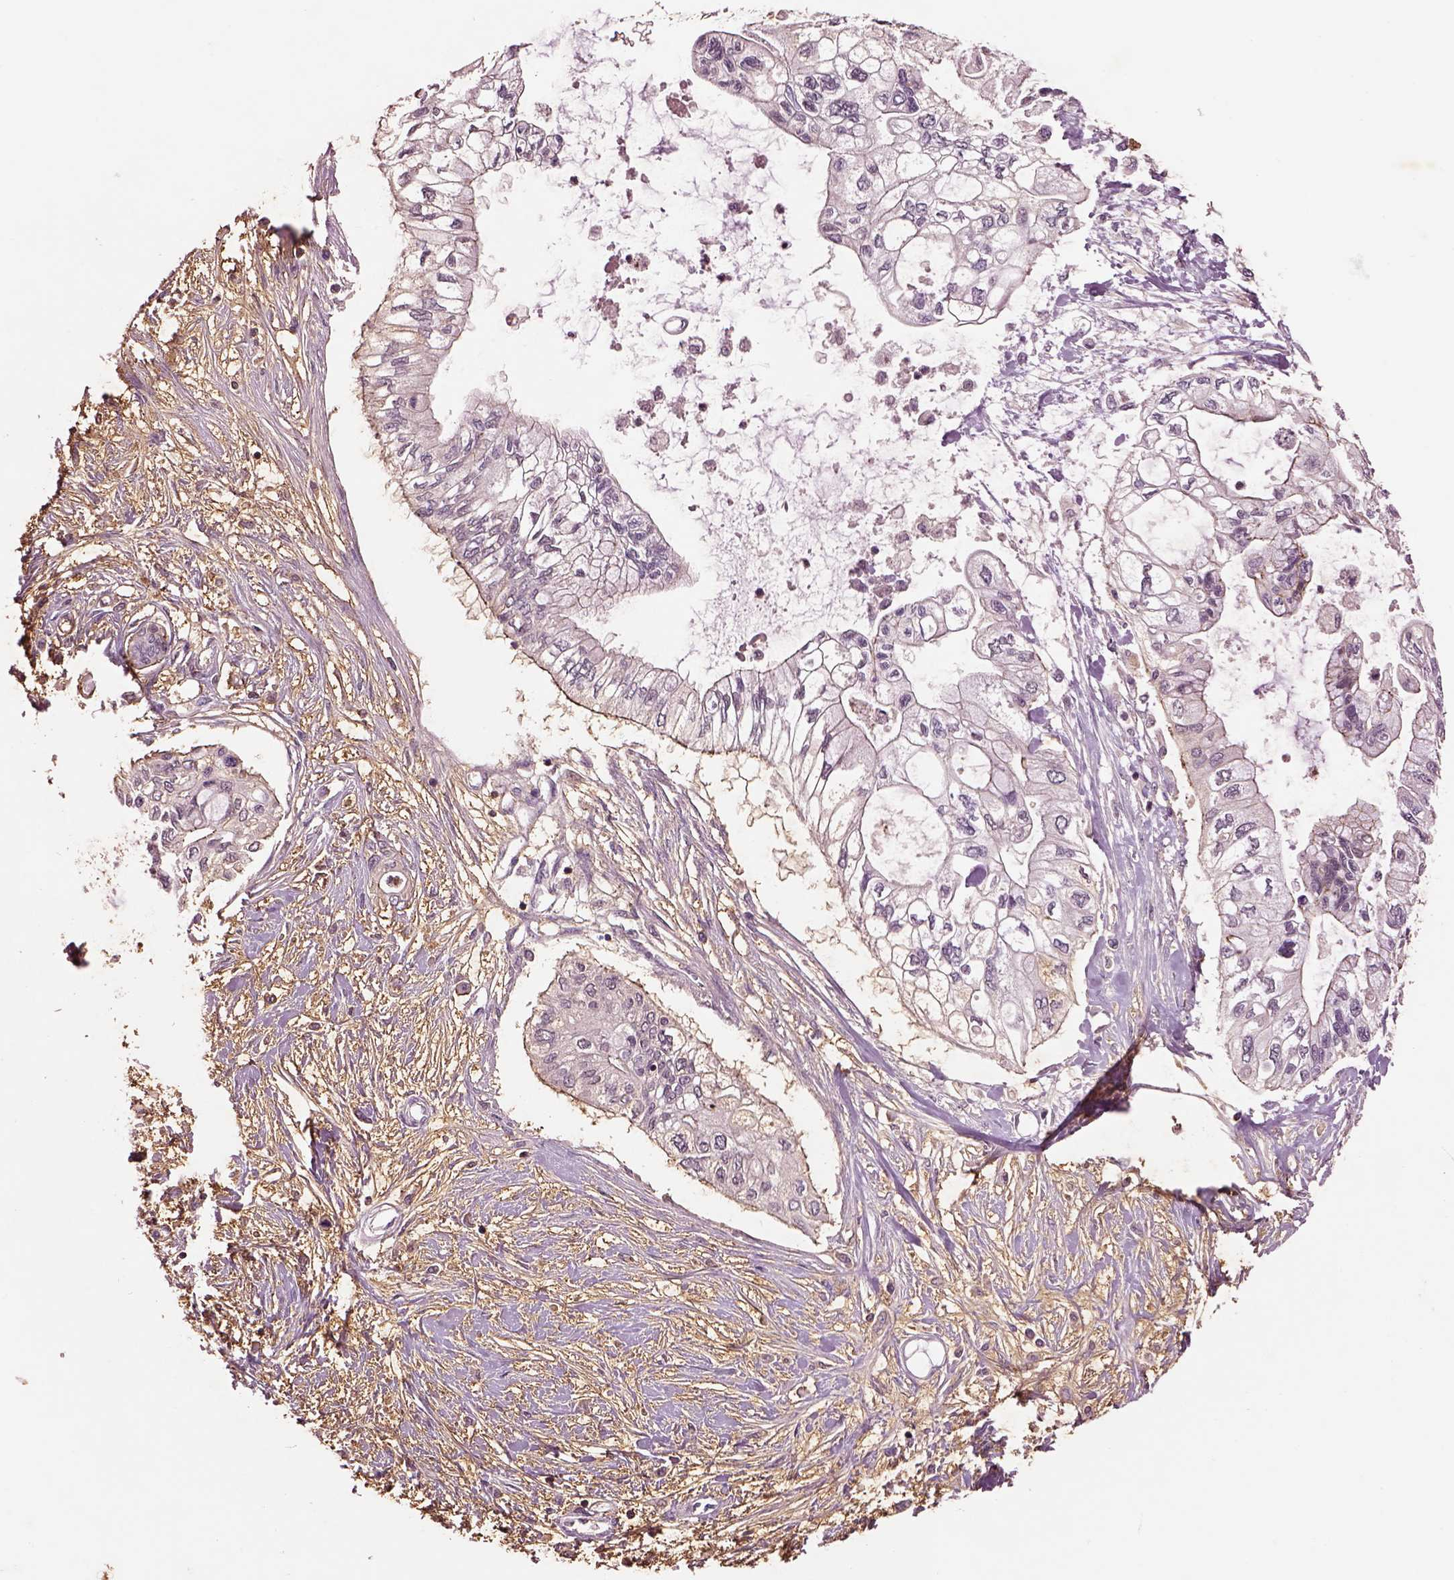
{"staining": {"intensity": "moderate", "quantity": "<25%", "location": "cytoplasmic/membranous"}, "tissue": "pancreatic cancer", "cell_type": "Tumor cells", "image_type": "cancer", "snomed": [{"axis": "morphology", "description": "Adenocarcinoma, NOS"}, {"axis": "topography", "description": "Pancreas"}], "caption": "Immunohistochemical staining of human pancreatic cancer displays low levels of moderate cytoplasmic/membranous staining in approximately <25% of tumor cells. The staining was performed using DAB (3,3'-diaminobenzidine) to visualize the protein expression in brown, while the nuclei were stained in blue with hematoxylin (Magnification: 20x).", "gene": "MTHFS", "patient": {"sex": "female", "age": 77}}